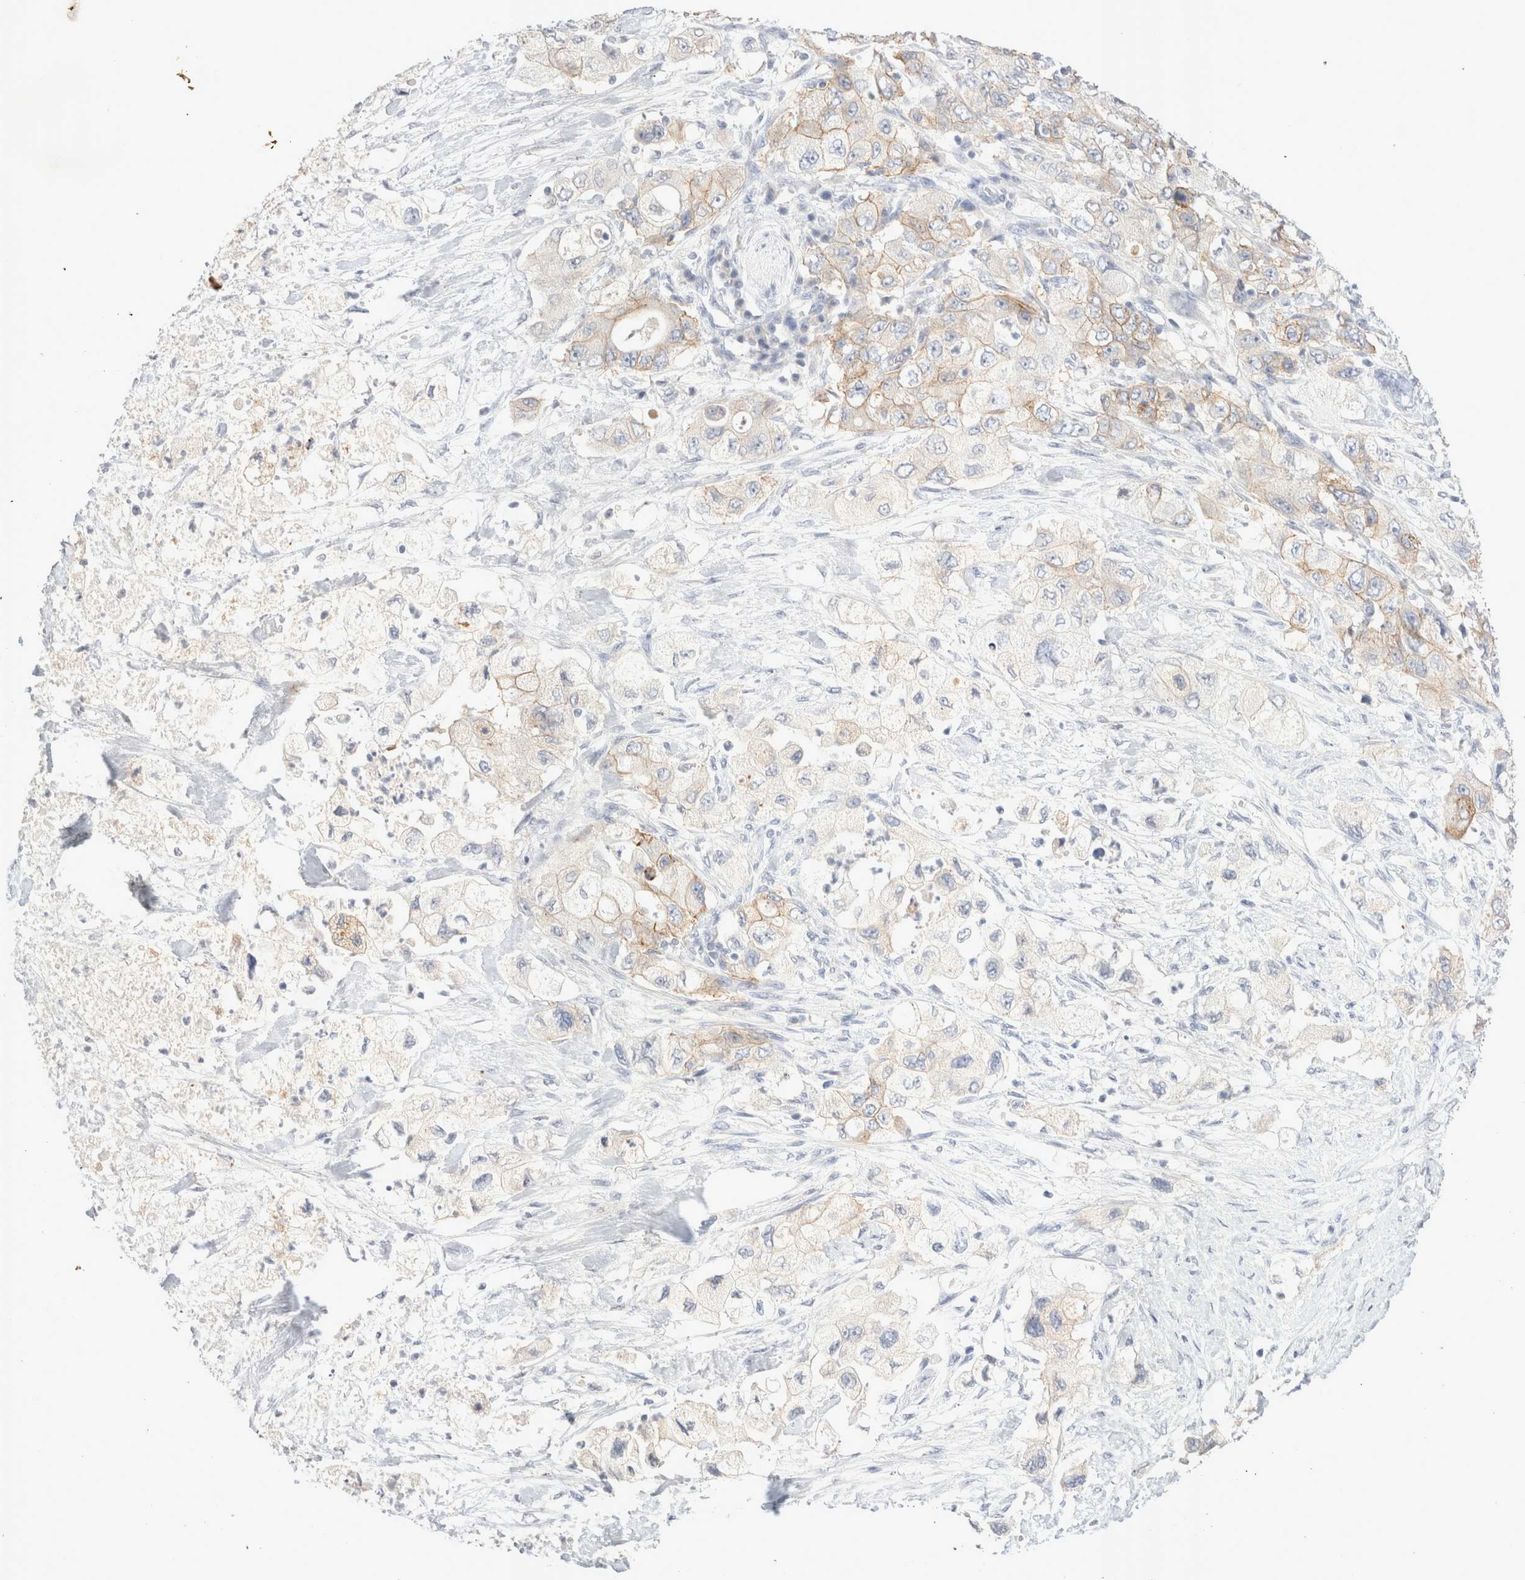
{"staining": {"intensity": "weak", "quantity": "25%-75%", "location": "cytoplasmic/membranous"}, "tissue": "pancreatic cancer", "cell_type": "Tumor cells", "image_type": "cancer", "snomed": [{"axis": "morphology", "description": "Adenocarcinoma, NOS"}, {"axis": "topography", "description": "Pancreas"}], "caption": "Weak cytoplasmic/membranous protein positivity is seen in approximately 25%-75% of tumor cells in pancreatic adenocarcinoma. (brown staining indicates protein expression, while blue staining denotes nuclei).", "gene": "EPCAM", "patient": {"sex": "female", "age": 73}}